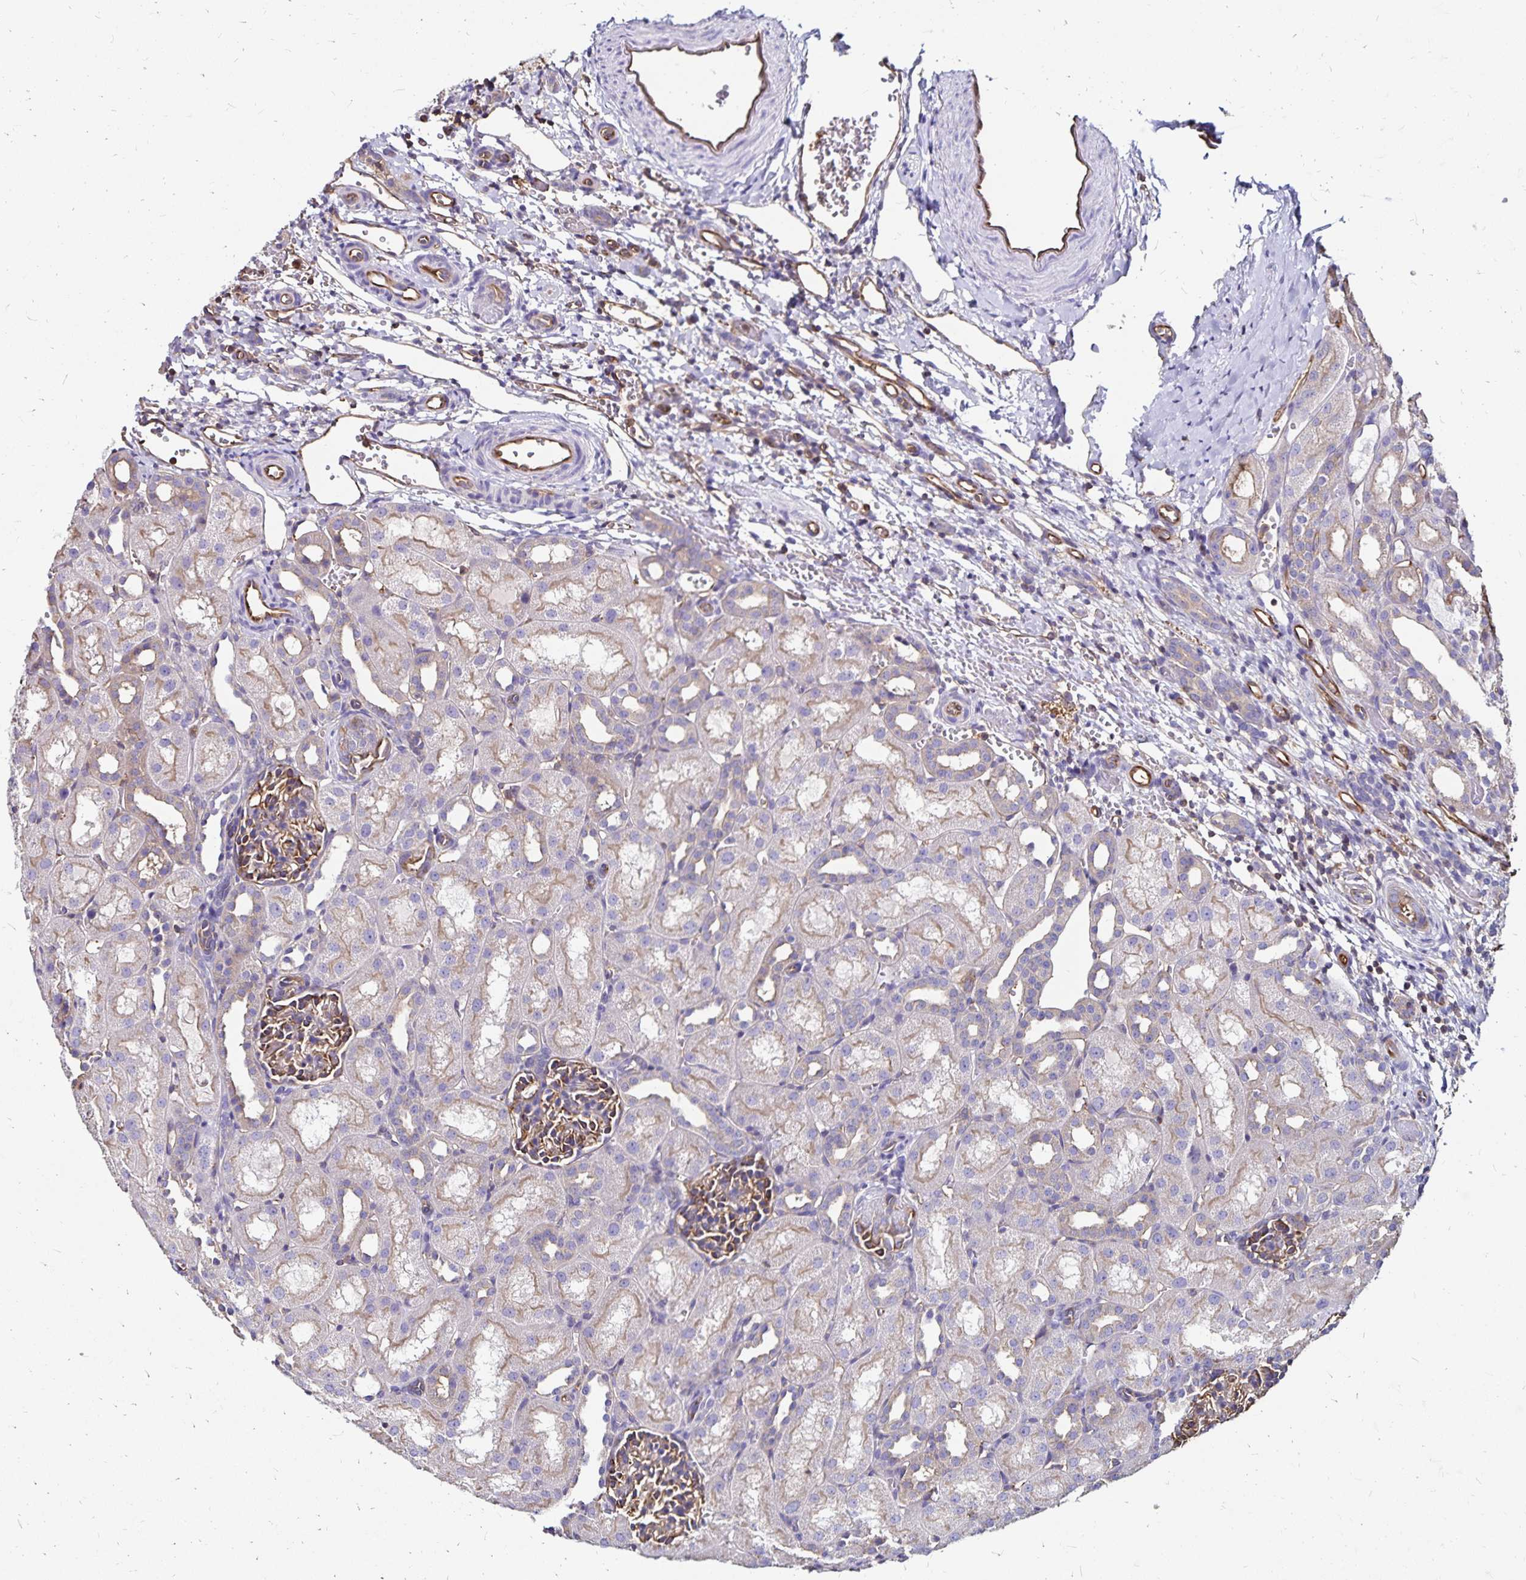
{"staining": {"intensity": "moderate", "quantity": "25%-75%", "location": "cytoplasmic/membranous"}, "tissue": "kidney", "cell_type": "Cells in glomeruli", "image_type": "normal", "snomed": [{"axis": "morphology", "description": "Normal tissue, NOS"}, {"axis": "topography", "description": "Kidney"}], "caption": "Protein expression analysis of benign kidney exhibits moderate cytoplasmic/membranous positivity in approximately 25%-75% of cells in glomeruli.", "gene": "RPRML", "patient": {"sex": "male", "age": 1}}